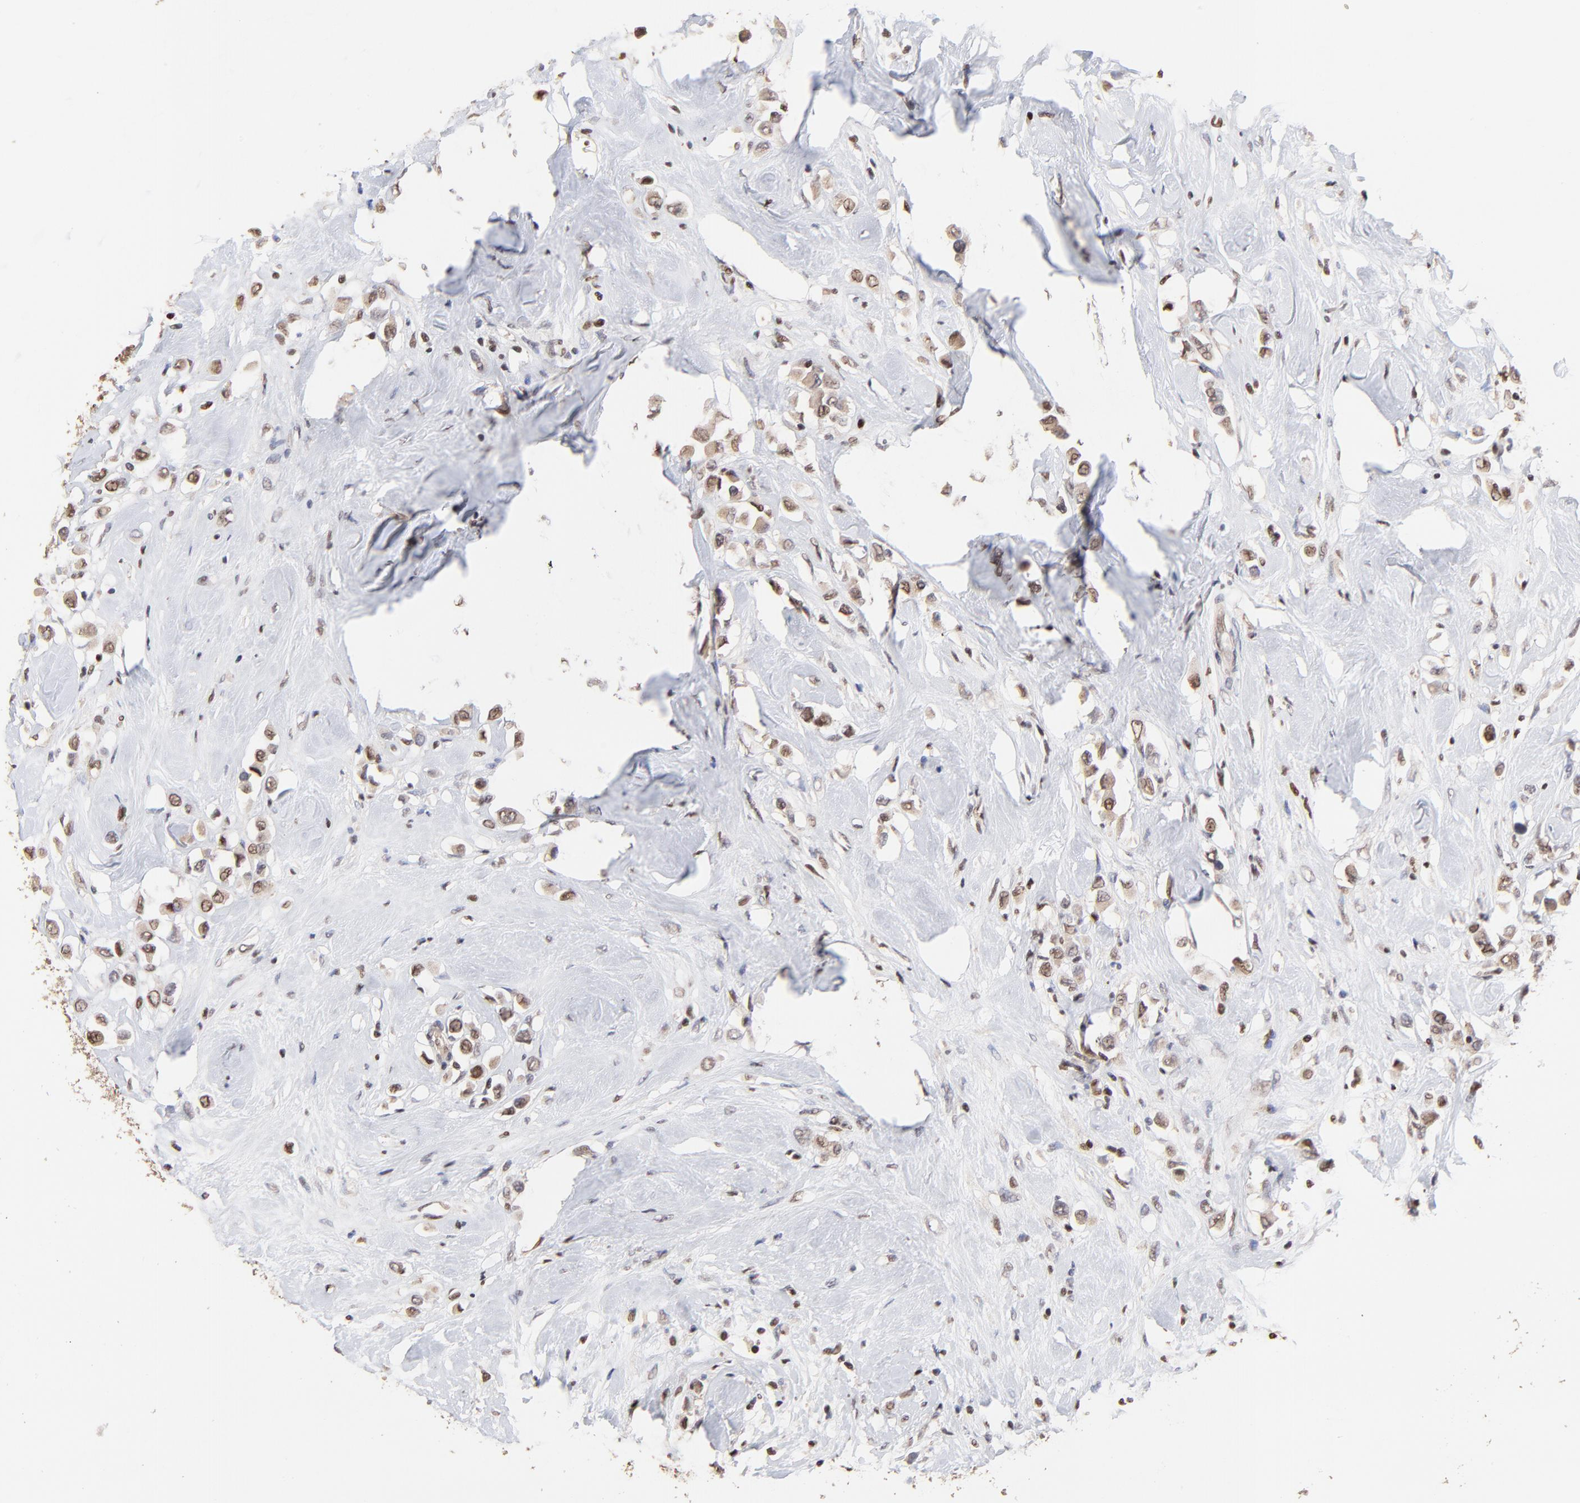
{"staining": {"intensity": "moderate", "quantity": ">75%", "location": "cytoplasmic/membranous,nuclear"}, "tissue": "breast cancer", "cell_type": "Tumor cells", "image_type": "cancer", "snomed": [{"axis": "morphology", "description": "Duct carcinoma"}, {"axis": "topography", "description": "Breast"}], "caption": "Breast cancer tissue displays moderate cytoplasmic/membranous and nuclear staining in about >75% of tumor cells", "gene": "DSN1", "patient": {"sex": "female", "age": 61}}